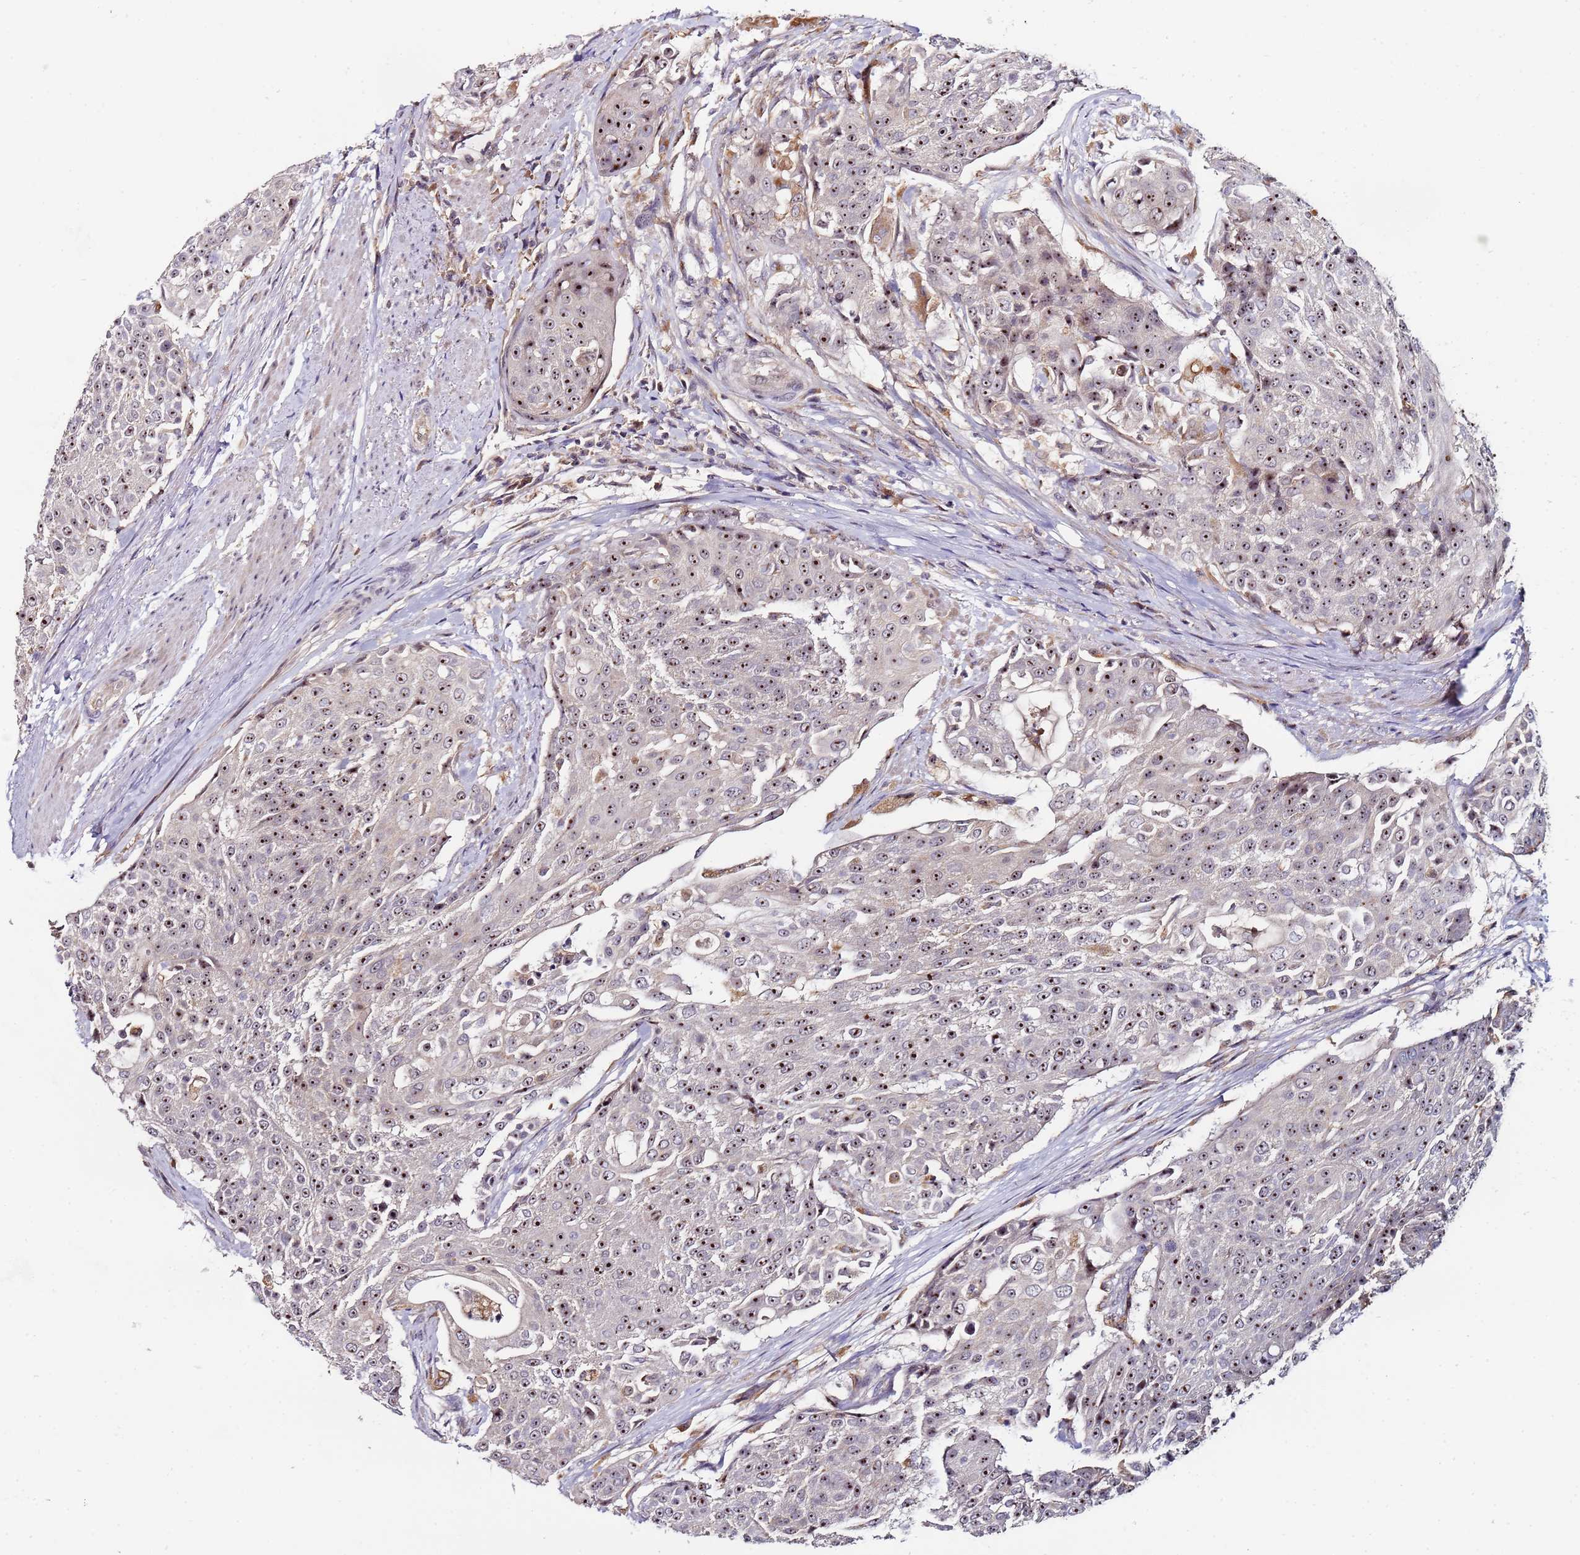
{"staining": {"intensity": "strong", "quantity": ">75%", "location": "nuclear"}, "tissue": "urothelial cancer", "cell_type": "Tumor cells", "image_type": "cancer", "snomed": [{"axis": "morphology", "description": "Urothelial carcinoma, High grade"}, {"axis": "topography", "description": "Urinary bladder"}], "caption": "A brown stain labels strong nuclear staining of a protein in human urothelial carcinoma (high-grade) tumor cells.", "gene": "KRI1", "patient": {"sex": "female", "age": 63}}